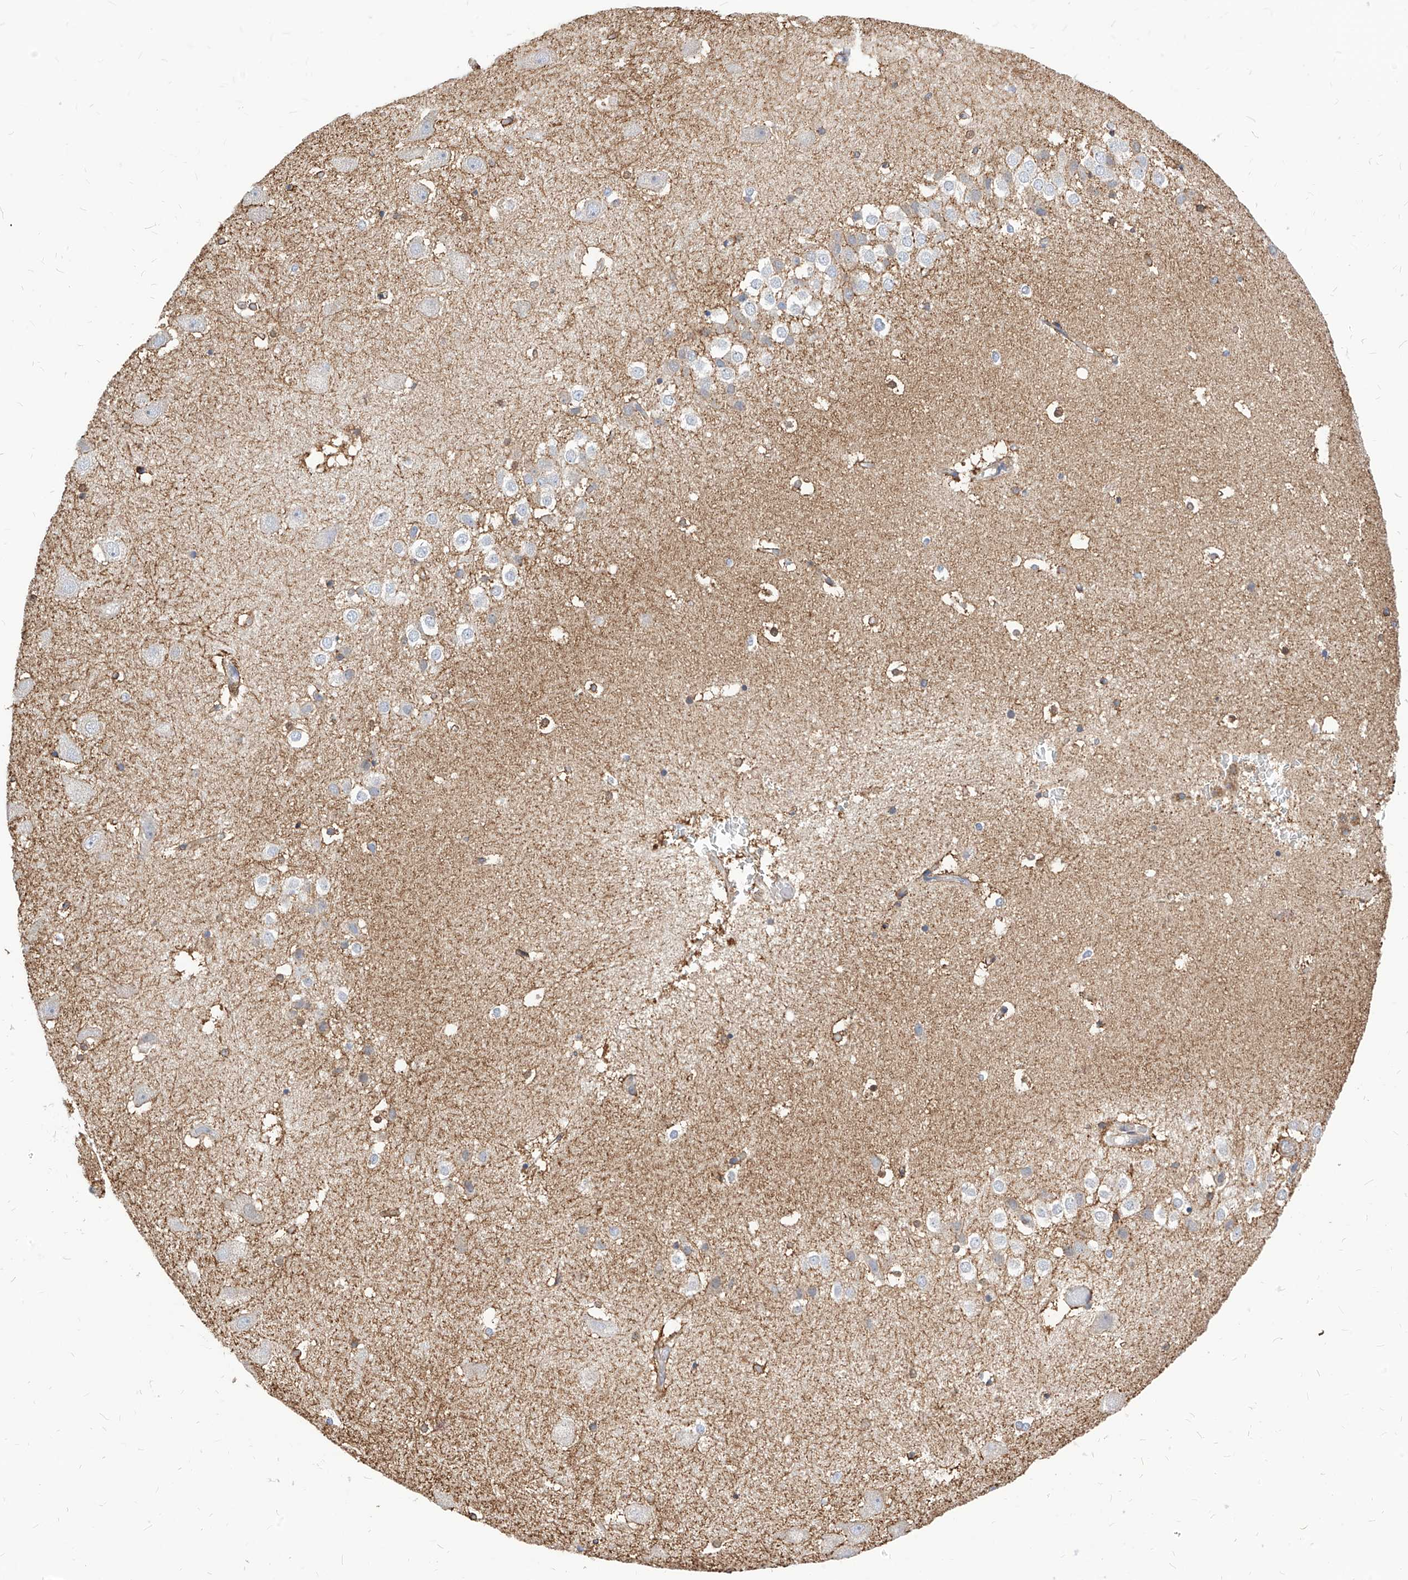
{"staining": {"intensity": "negative", "quantity": "none", "location": "none"}, "tissue": "hippocampus", "cell_type": "Glial cells", "image_type": "normal", "snomed": [{"axis": "morphology", "description": "Normal tissue, NOS"}, {"axis": "topography", "description": "Hippocampus"}], "caption": "Immunohistochemistry histopathology image of unremarkable human hippocampus stained for a protein (brown), which shows no expression in glial cells.", "gene": "TTLL8", "patient": {"sex": "female", "age": 52}}